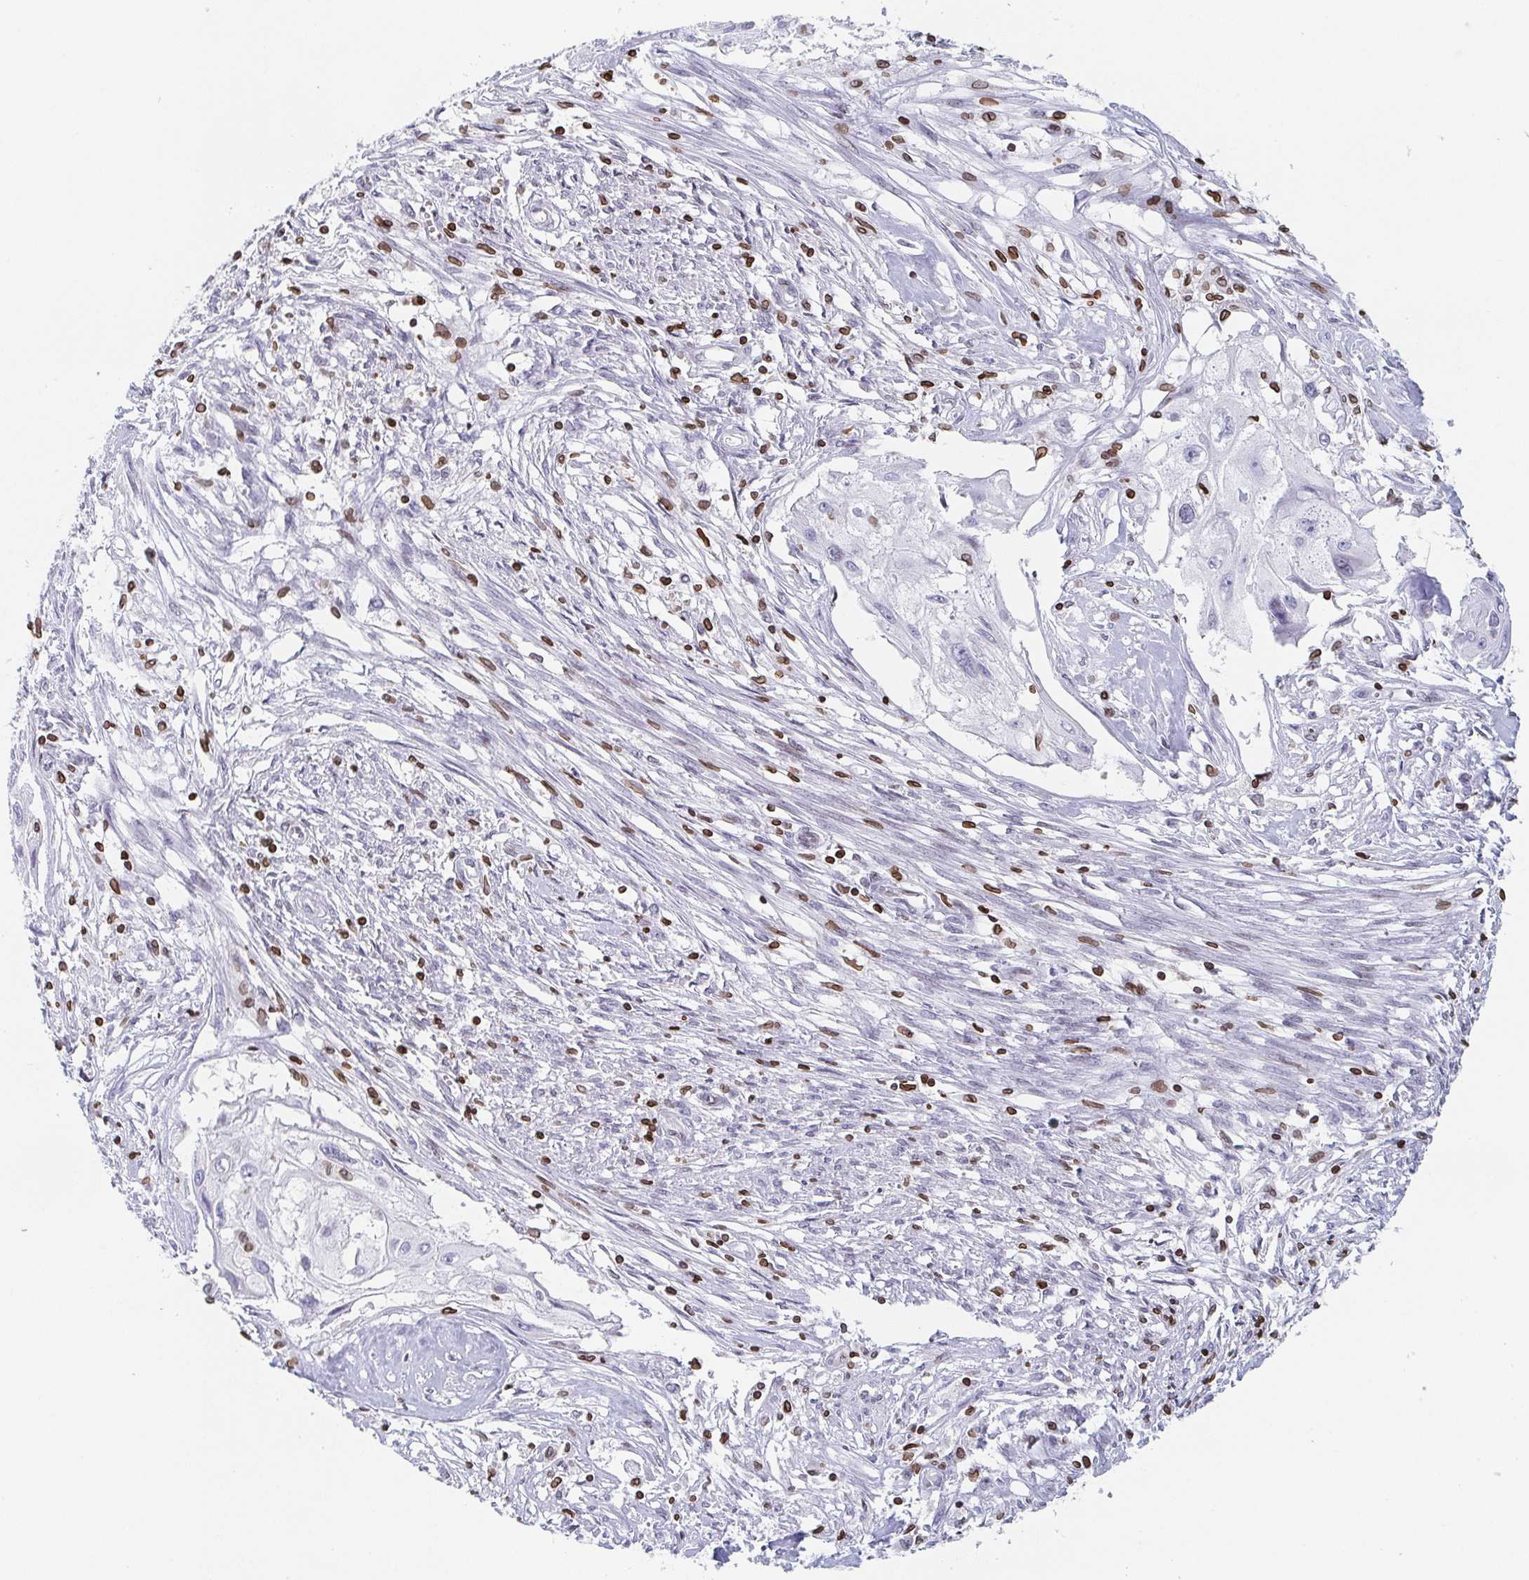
{"staining": {"intensity": "negative", "quantity": "none", "location": "none"}, "tissue": "cervical cancer", "cell_type": "Tumor cells", "image_type": "cancer", "snomed": [{"axis": "morphology", "description": "Squamous cell carcinoma, NOS"}, {"axis": "topography", "description": "Cervix"}], "caption": "An IHC image of cervical squamous cell carcinoma is shown. There is no staining in tumor cells of cervical squamous cell carcinoma.", "gene": "BTBD7", "patient": {"sex": "female", "age": 49}}